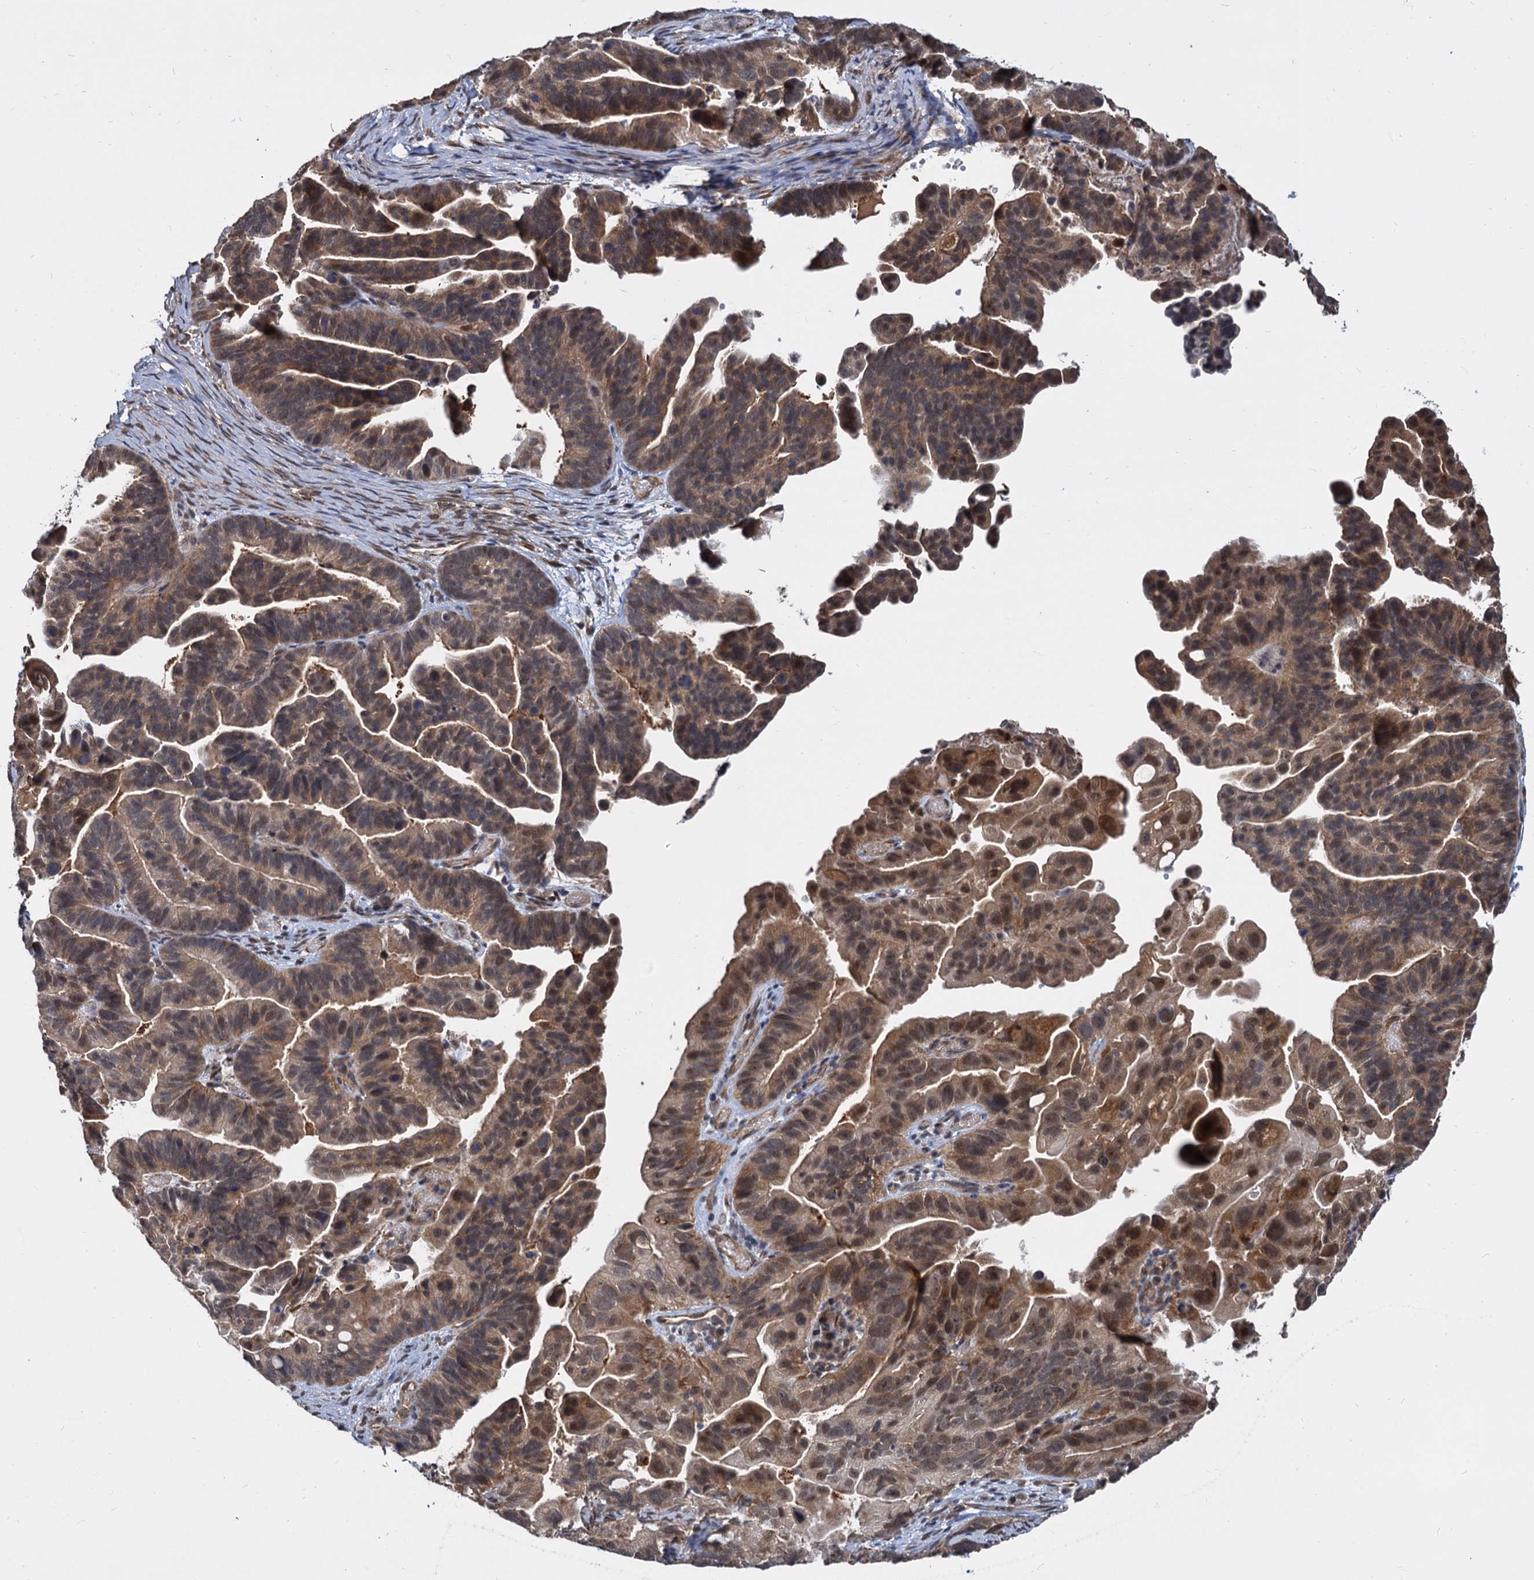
{"staining": {"intensity": "moderate", "quantity": ">75%", "location": "cytoplasmic/membranous,nuclear"}, "tissue": "ovarian cancer", "cell_type": "Tumor cells", "image_type": "cancer", "snomed": [{"axis": "morphology", "description": "Cystadenocarcinoma, serous, NOS"}, {"axis": "topography", "description": "Ovary"}], "caption": "Protein staining by immunohistochemistry displays moderate cytoplasmic/membranous and nuclear expression in about >75% of tumor cells in serous cystadenocarcinoma (ovarian).", "gene": "PSMD4", "patient": {"sex": "female", "age": 56}}